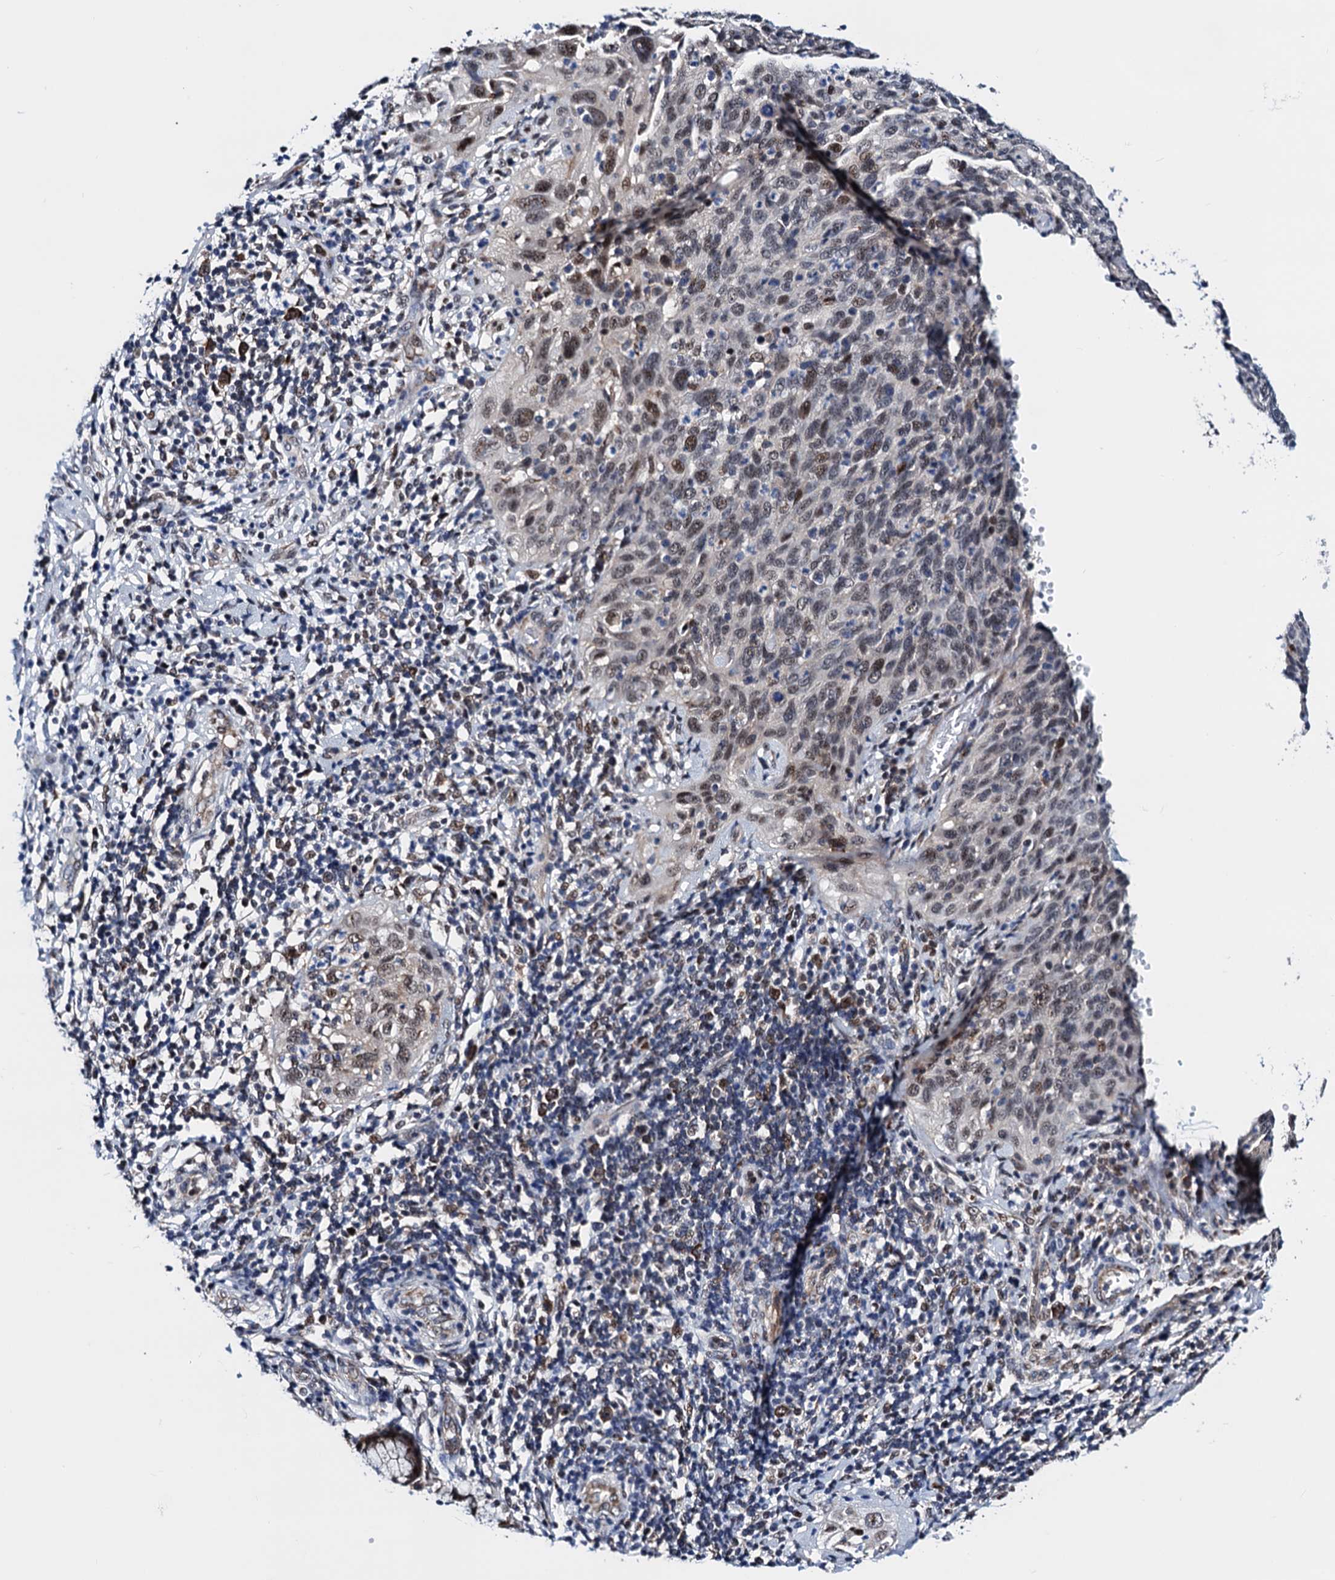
{"staining": {"intensity": "weak", "quantity": "25%-75%", "location": "cytoplasmic/membranous,nuclear"}, "tissue": "cervical cancer", "cell_type": "Tumor cells", "image_type": "cancer", "snomed": [{"axis": "morphology", "description": "Squamous cell carcinoma, NOS"}, {"axis": "topography", "description": "Cervix"}], "caption": "Immunohistochemical staining of human cervical cancer displays weak cytoplasmic/membranous and nuclear protein expression in approximately 25%-75% of tumor cells. (Brightfield microscopy of DAB IHC at high magnification).", "gene": "COA4", "patient": {"sex": "female", "age": 31}}